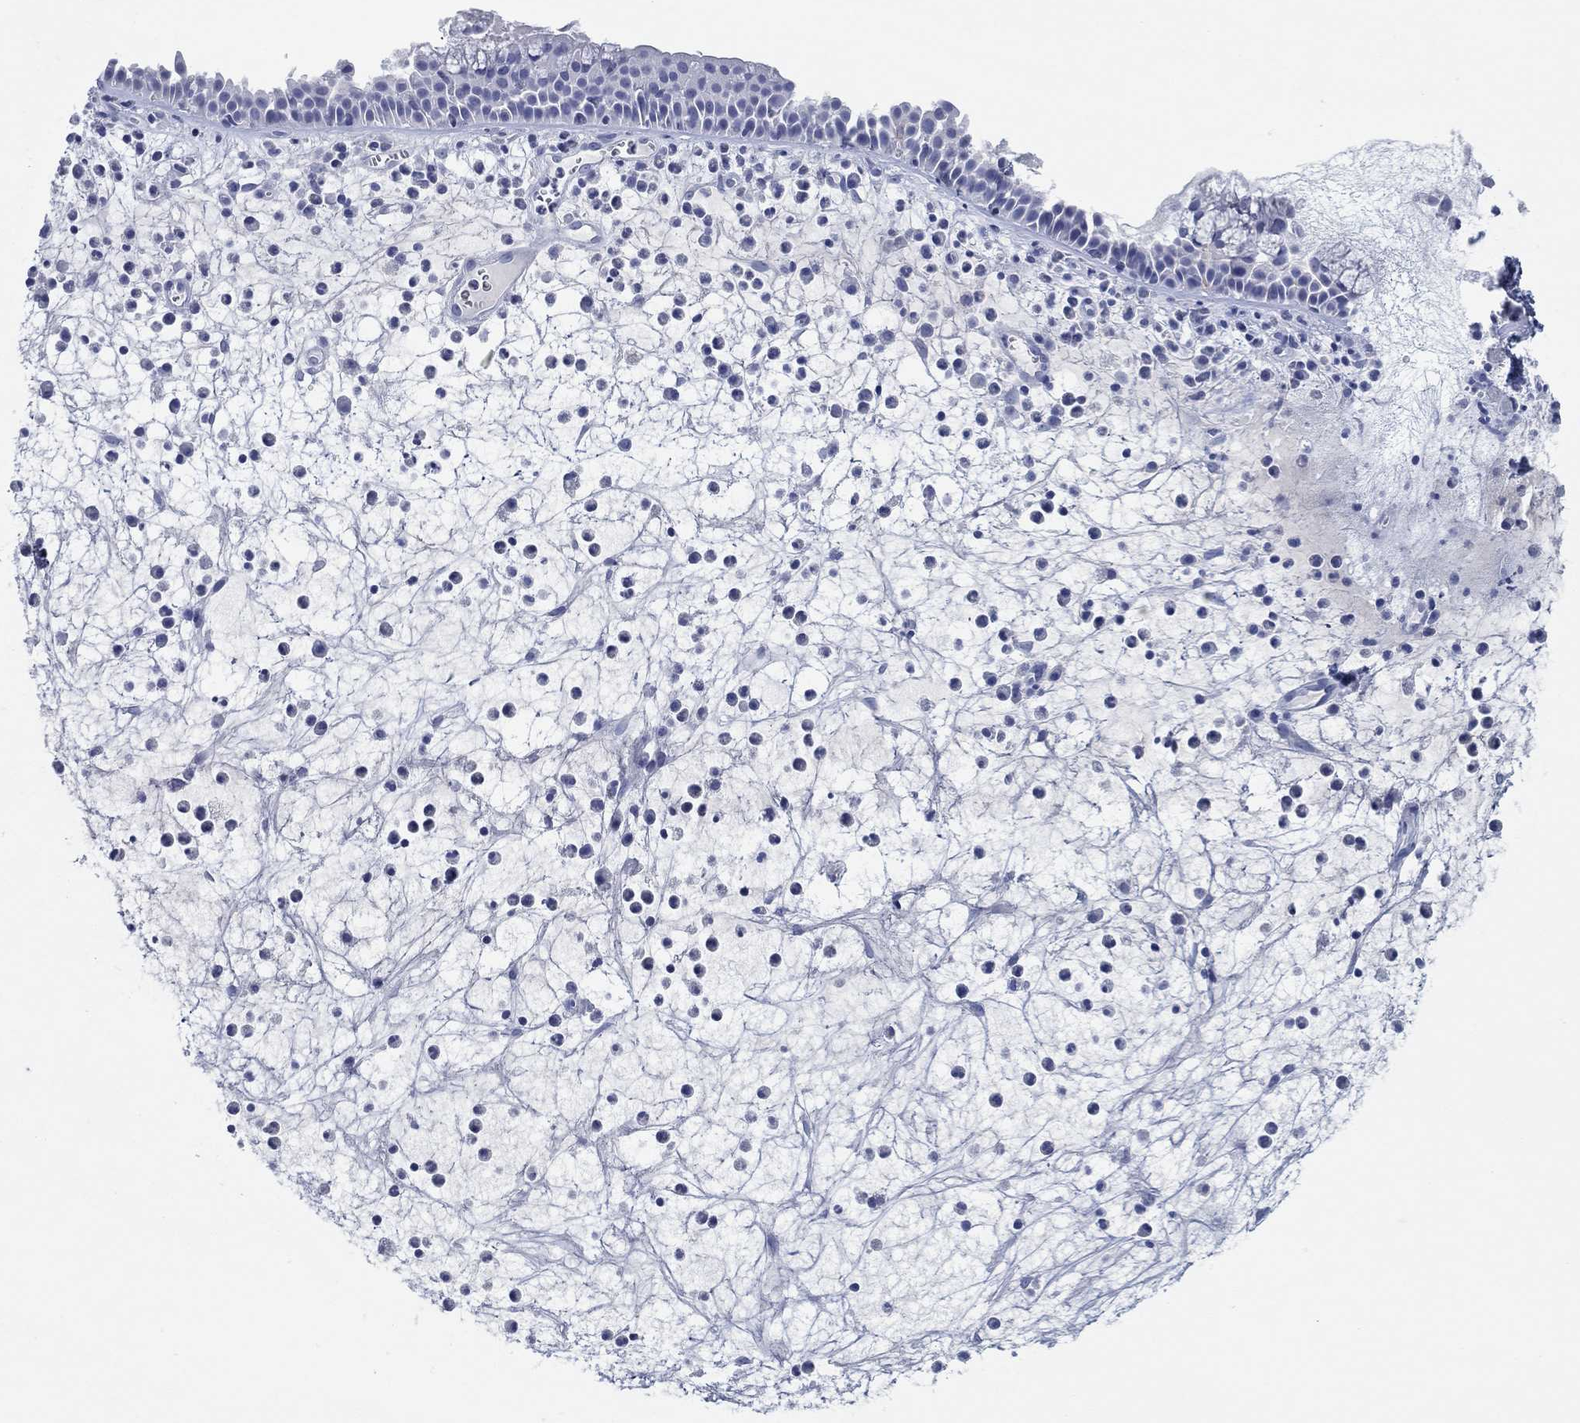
{"staining": {"intensity": "negative", "quantity": "none", "location": "none"}, "tissue": "nasopharynx", "cell_type": "Respiratory epithelial cells", "image_type": "normal", "snomed": [{"axis": "morphology", "description": "Normal tissue, NOS"}, {"axis": "topography", "description": "Nasopharynx"}], "caption": "This is a micrograph of immunohistochemistry (IHC) staining of benign nasopharynx, which shows no expression in respiratory epithelial cells. (Brightfield microscopy of DAB IHC at high magnification).", "gene": "PDYN", "patient": {"sex": "female", "age": 73}}